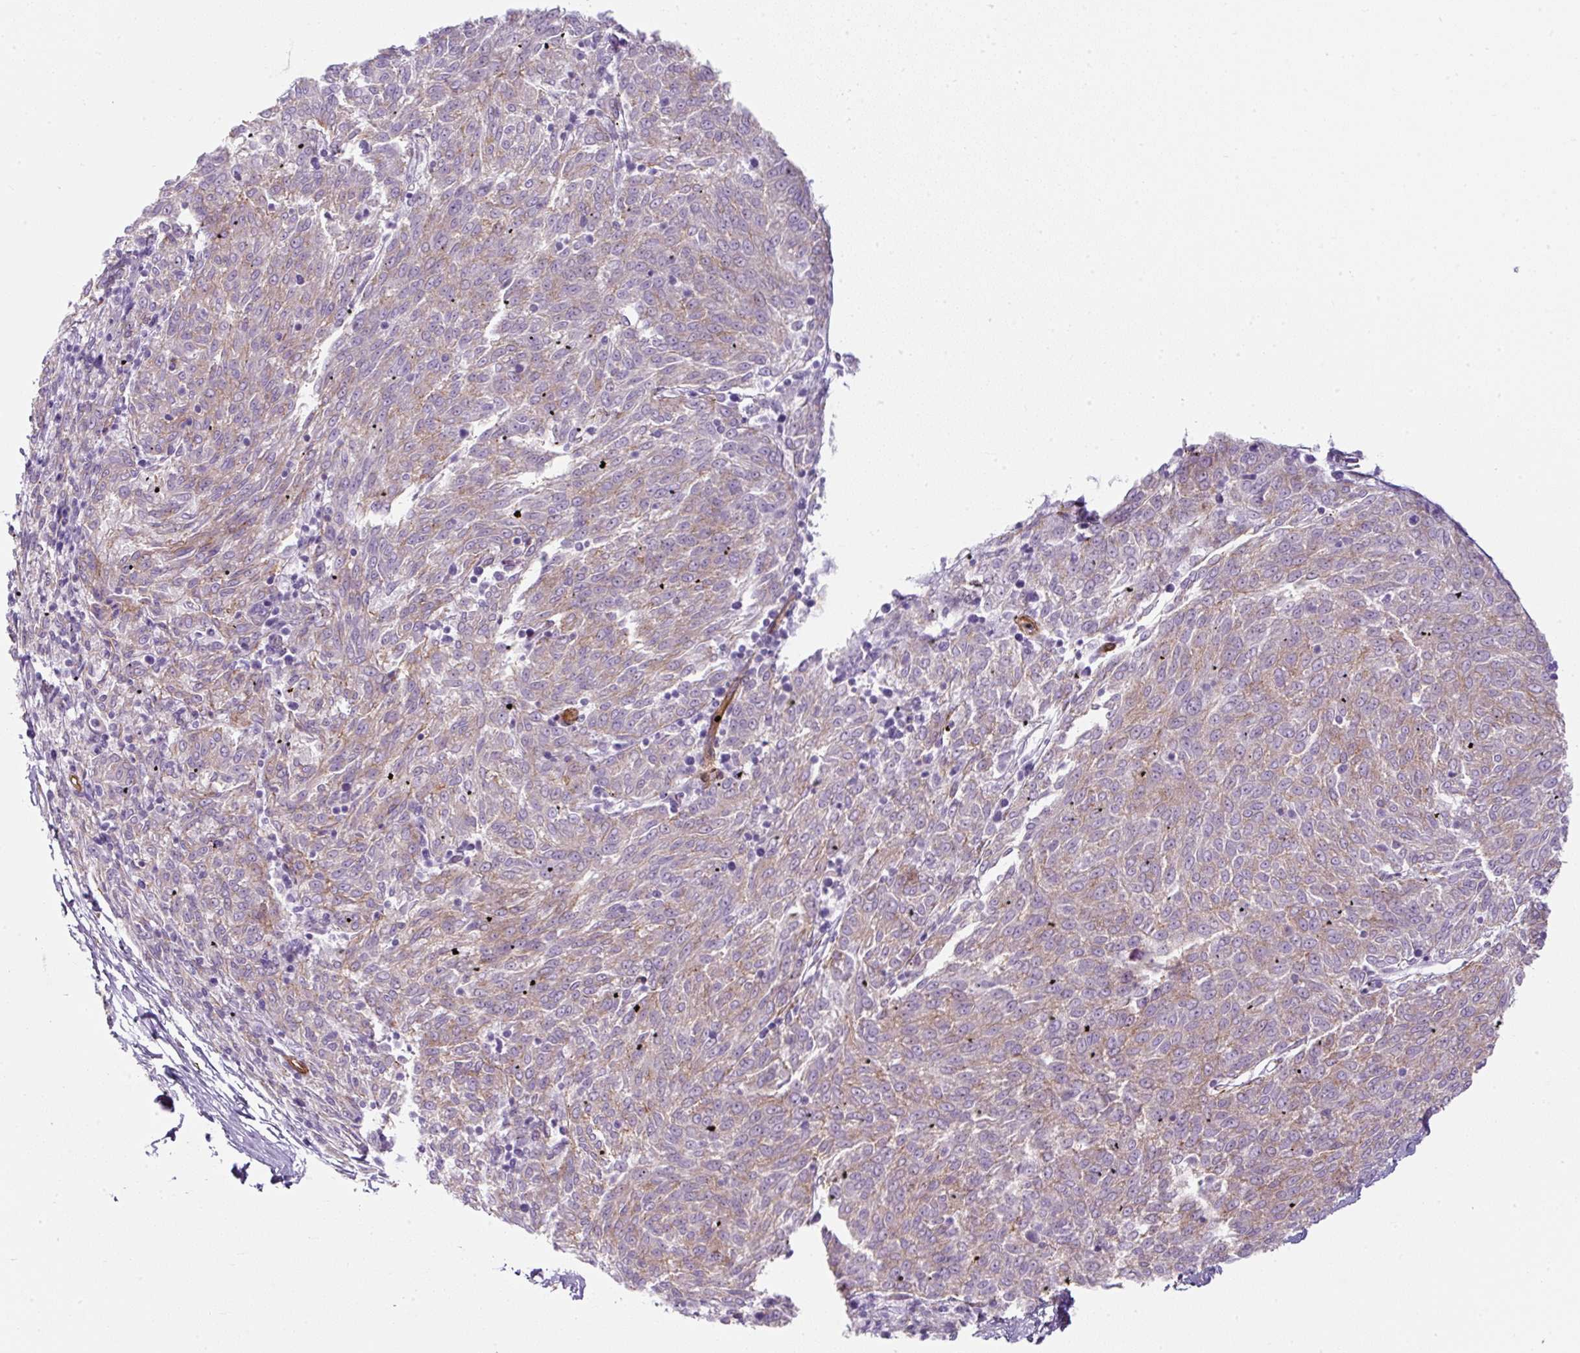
{"staining": {"intensity": "weak", "quantity": "25%-75%", "location": "cytoplasmic/membranous"}, "tissue": "melanoma", "cell_type": "Tumor cells", "image_type": "cancer", "snomed": [{"axis": "morphology", "description": "Malignant melanoma, NOS"}, {"axis": "topography", "description": "Skin"}], "caption": "Protein expression analysis of human melanoma reveals weak cytoplasmic/membranous expression in about 25%-75% of tumor cells.", "gene": "CAVIN3", "patient": {"sex": "female", "age": 72}}